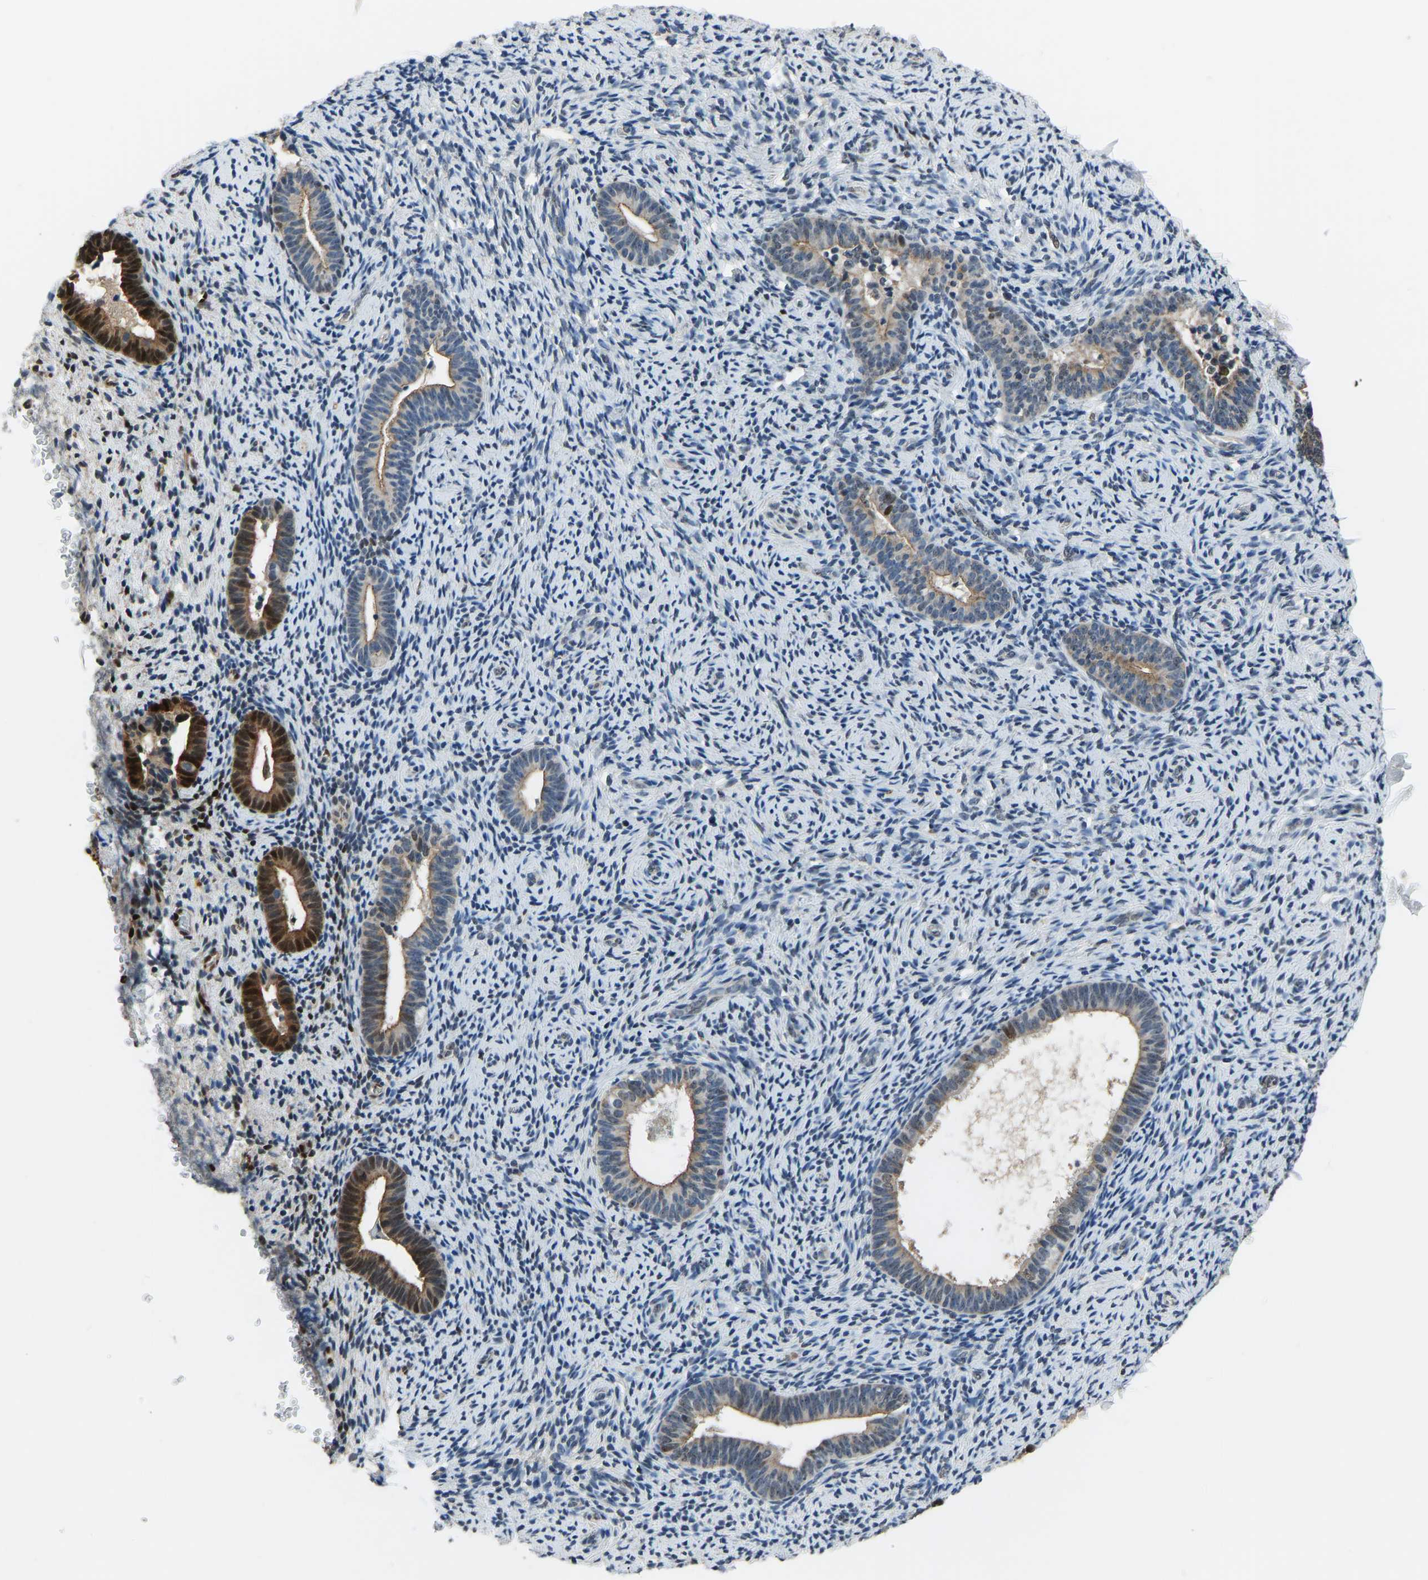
{"staining": {"intensity": "moderate", "quantity": "<25%", "location": "nuclear"}, "tissue": "endometrium", "cell_type": "Cells in endometrial stroma", "image_type": "normal", "snomed": [{"axis": "morphology", "description": "Normal tissue, NOS"}, {"axis": "topography", "description": "Endometrium"}], "caption": "Protein staining of unremarkable endometrium exhibits moderate nuclear expression in about <25% of cells in endometrial stroma. (IHC, brightfield microscopy, high magnification).", "gene": "FOS", "patient": {"sex": "female", "age": 51}}